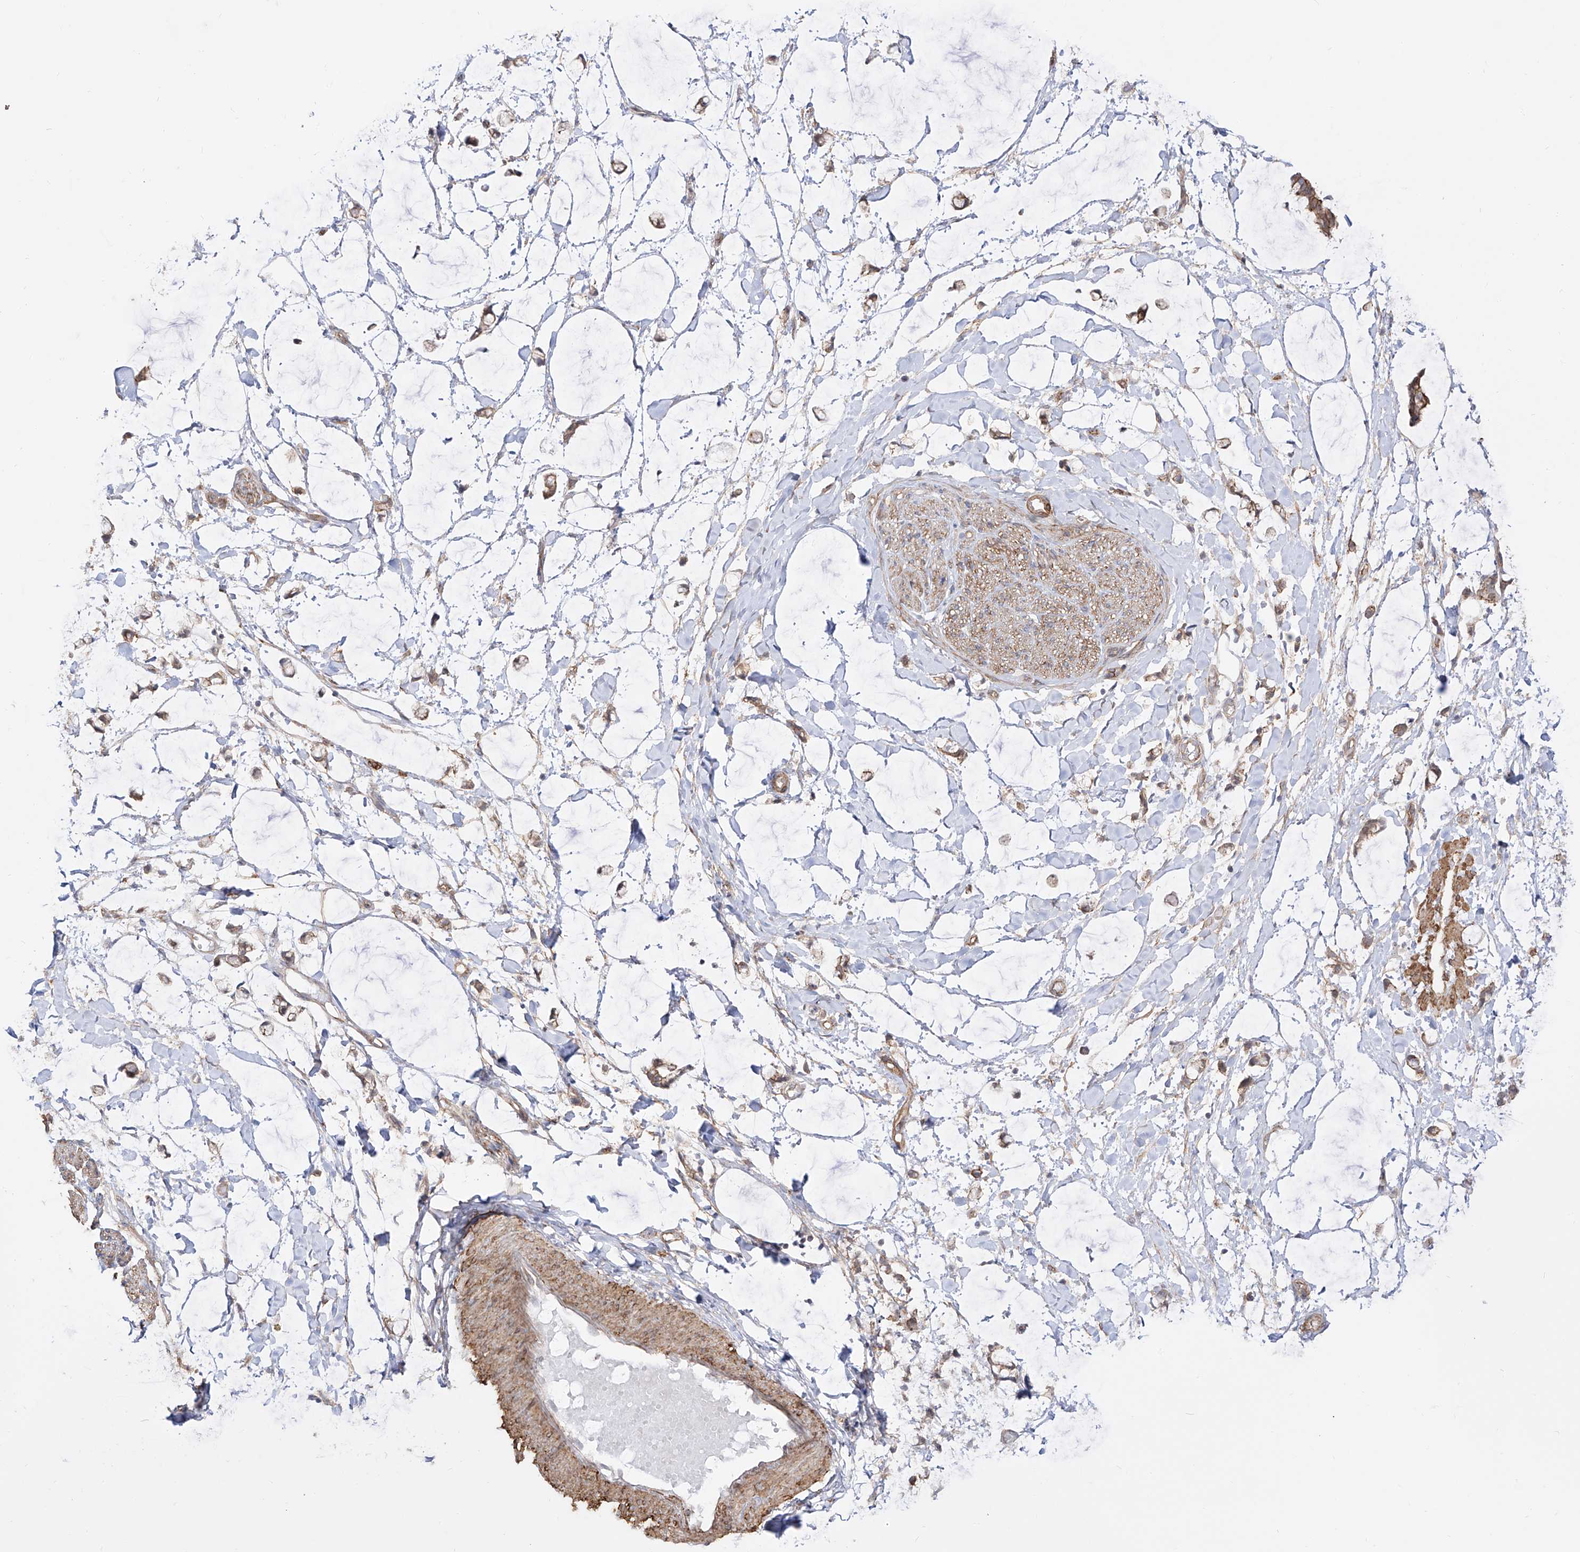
{"staining": {"intensity": "negative", "quantity": "none", "location": "none"}, "tissue": "adipose tissue", "cell_type": "Adipocytes", "image_type": "normal", "snomed": [{"axis": "morphology", "description": "Normal tissue, NOS"}, {"axis": "morphology", "description": "Adenocarcinoma, NOS"}, {"axis": "topography", "description": "Colon"}, {"axis": "topography", "description": "Peripheral nerve tissue"}], "caption": "Immunohistochemistry (IHC) image of unremarkable adipose tissue: adipose tissue stained with DAB (3,3'-diaminobenzidine) demonstrates no significant protein staining in adipocytes.", "gene": "ZNF180", "patient": {"sex": "male", "age": 14}}